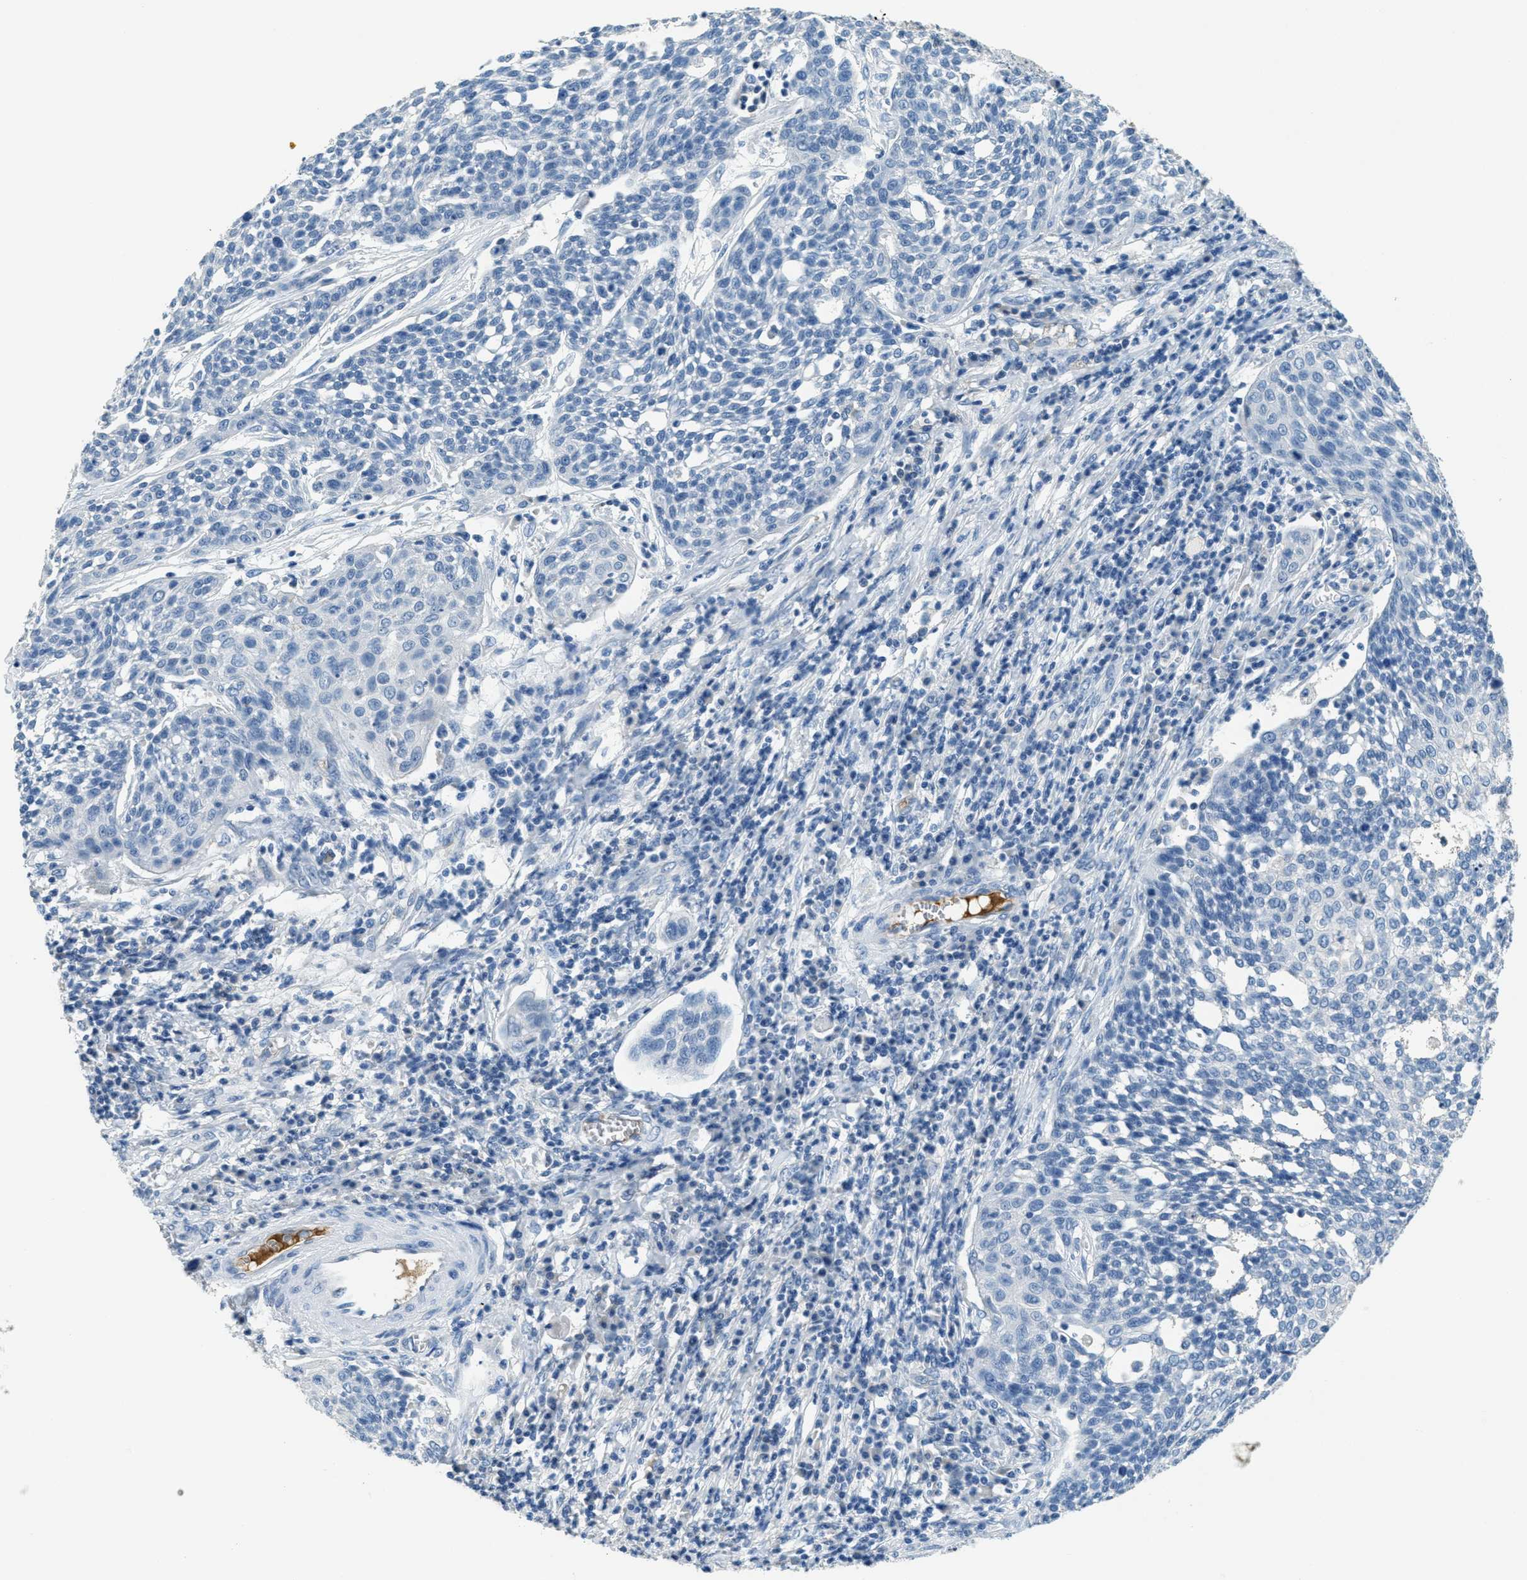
{"staining": {"intensity": "negative", "quantity": "none", "location": "none"}, "tissue": "cervical cancer", "cell_type": "Tumor cells", "image_type": "cancer", "snomed": [{"axis": "morphology", "description": "Squamous cell carcinoma, NOS"}, {"axis": "topography", "description": "Cervix"}], "caption": "Cervical cancer (squamous cell carcinoma) was stained to show a protein in brown. There is no significant staining in tumor cells.", "gene": "A2M", "patient": {"sex": "female", "age": 34}}